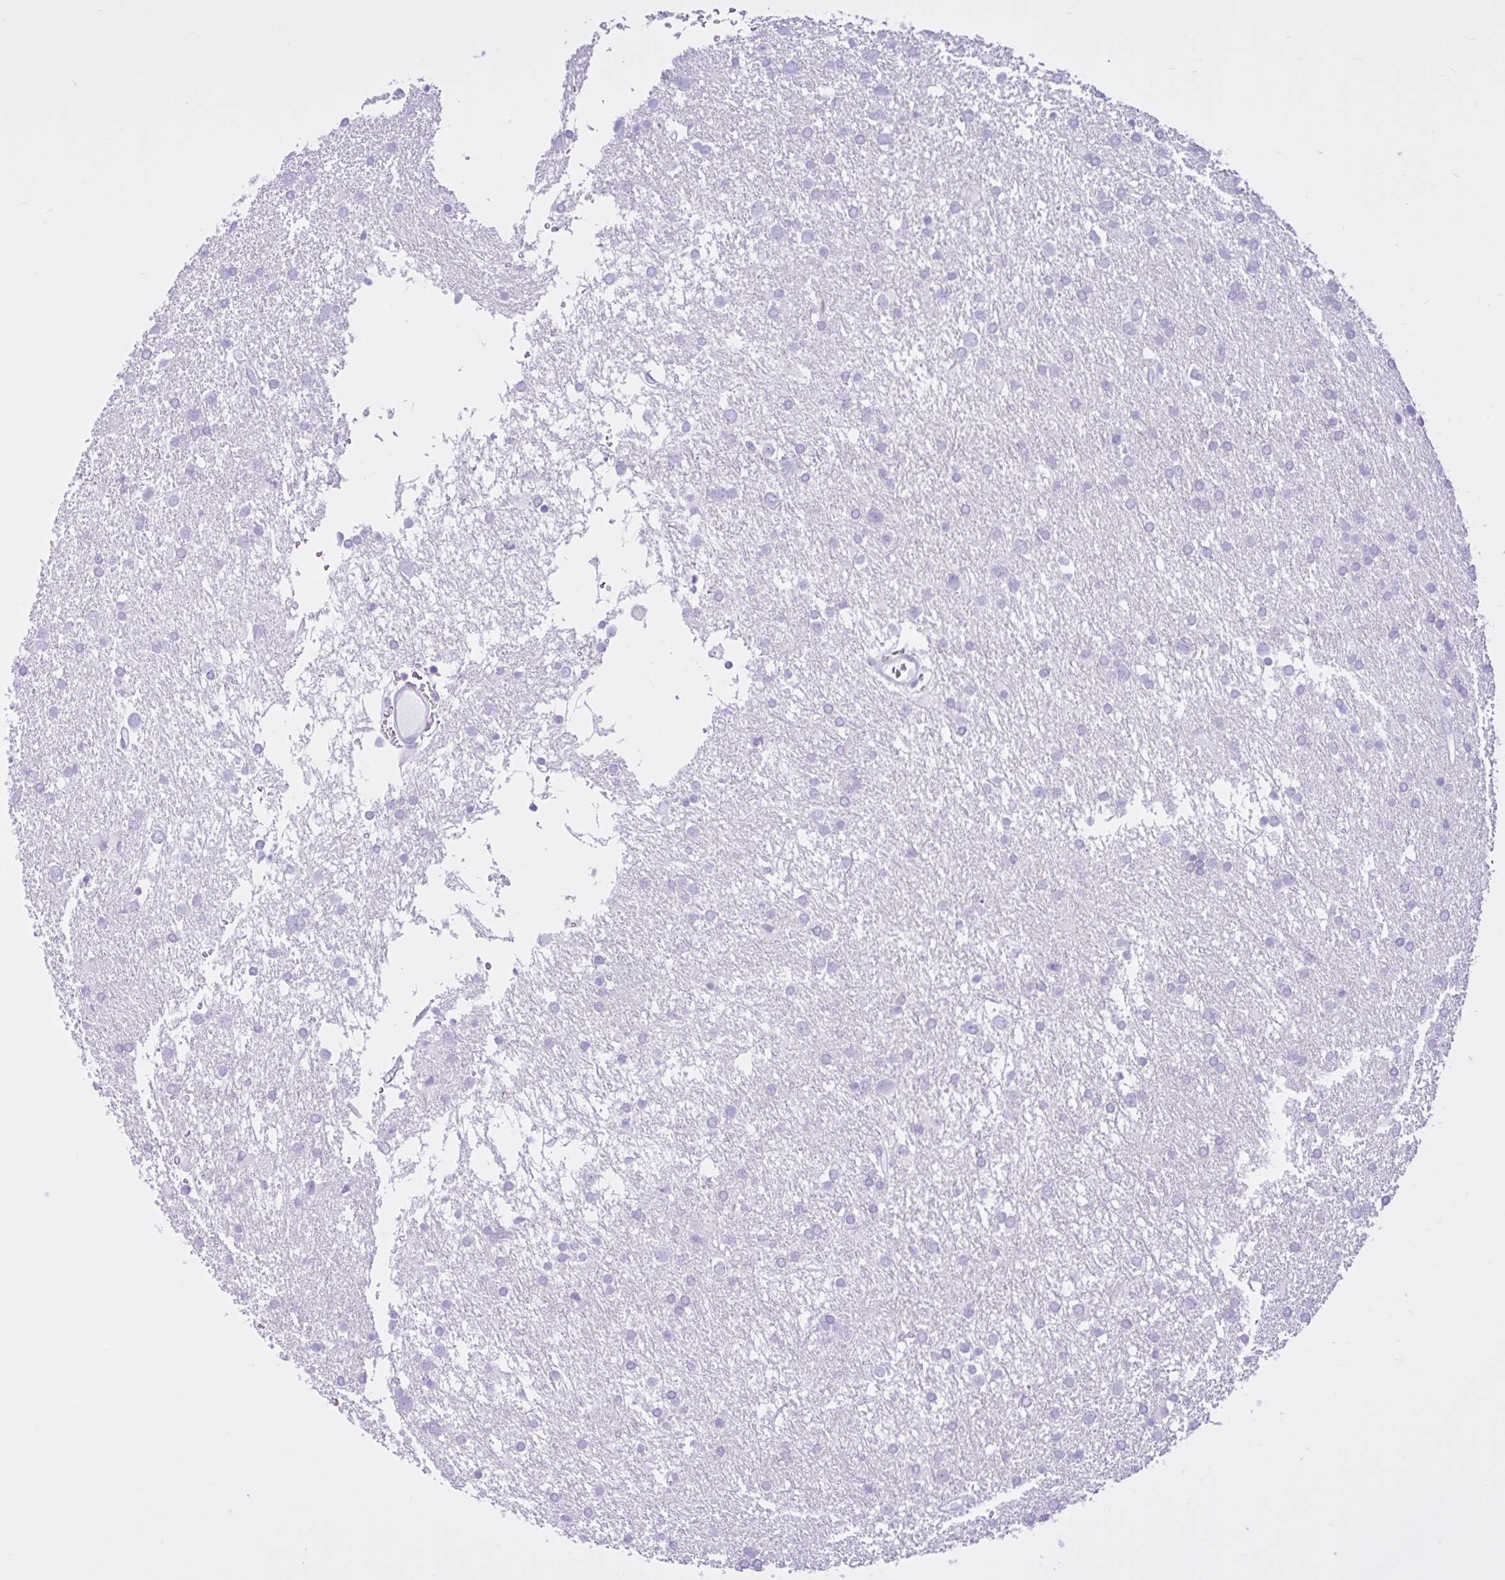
{"staining": {"intensity": "negative", "quantity": "none", "location": "none"}, "tissue": "glioma", "cell_type": "Tumor cells", "image_type": "cancer", "snomed": [{"axis": "morphology", "description": "Glioma, malignant, Low grade"}, {"axis": "topography", "description": "Brain"}], "caption": "High magnification brightfield microscopy of glioma stained with DAB (brown) and counterstained with hematoxylin (blue): tumor cells show no significant expression.", "gene": "CYP19A1", "patient": {"sex": "female", "age": 32}}